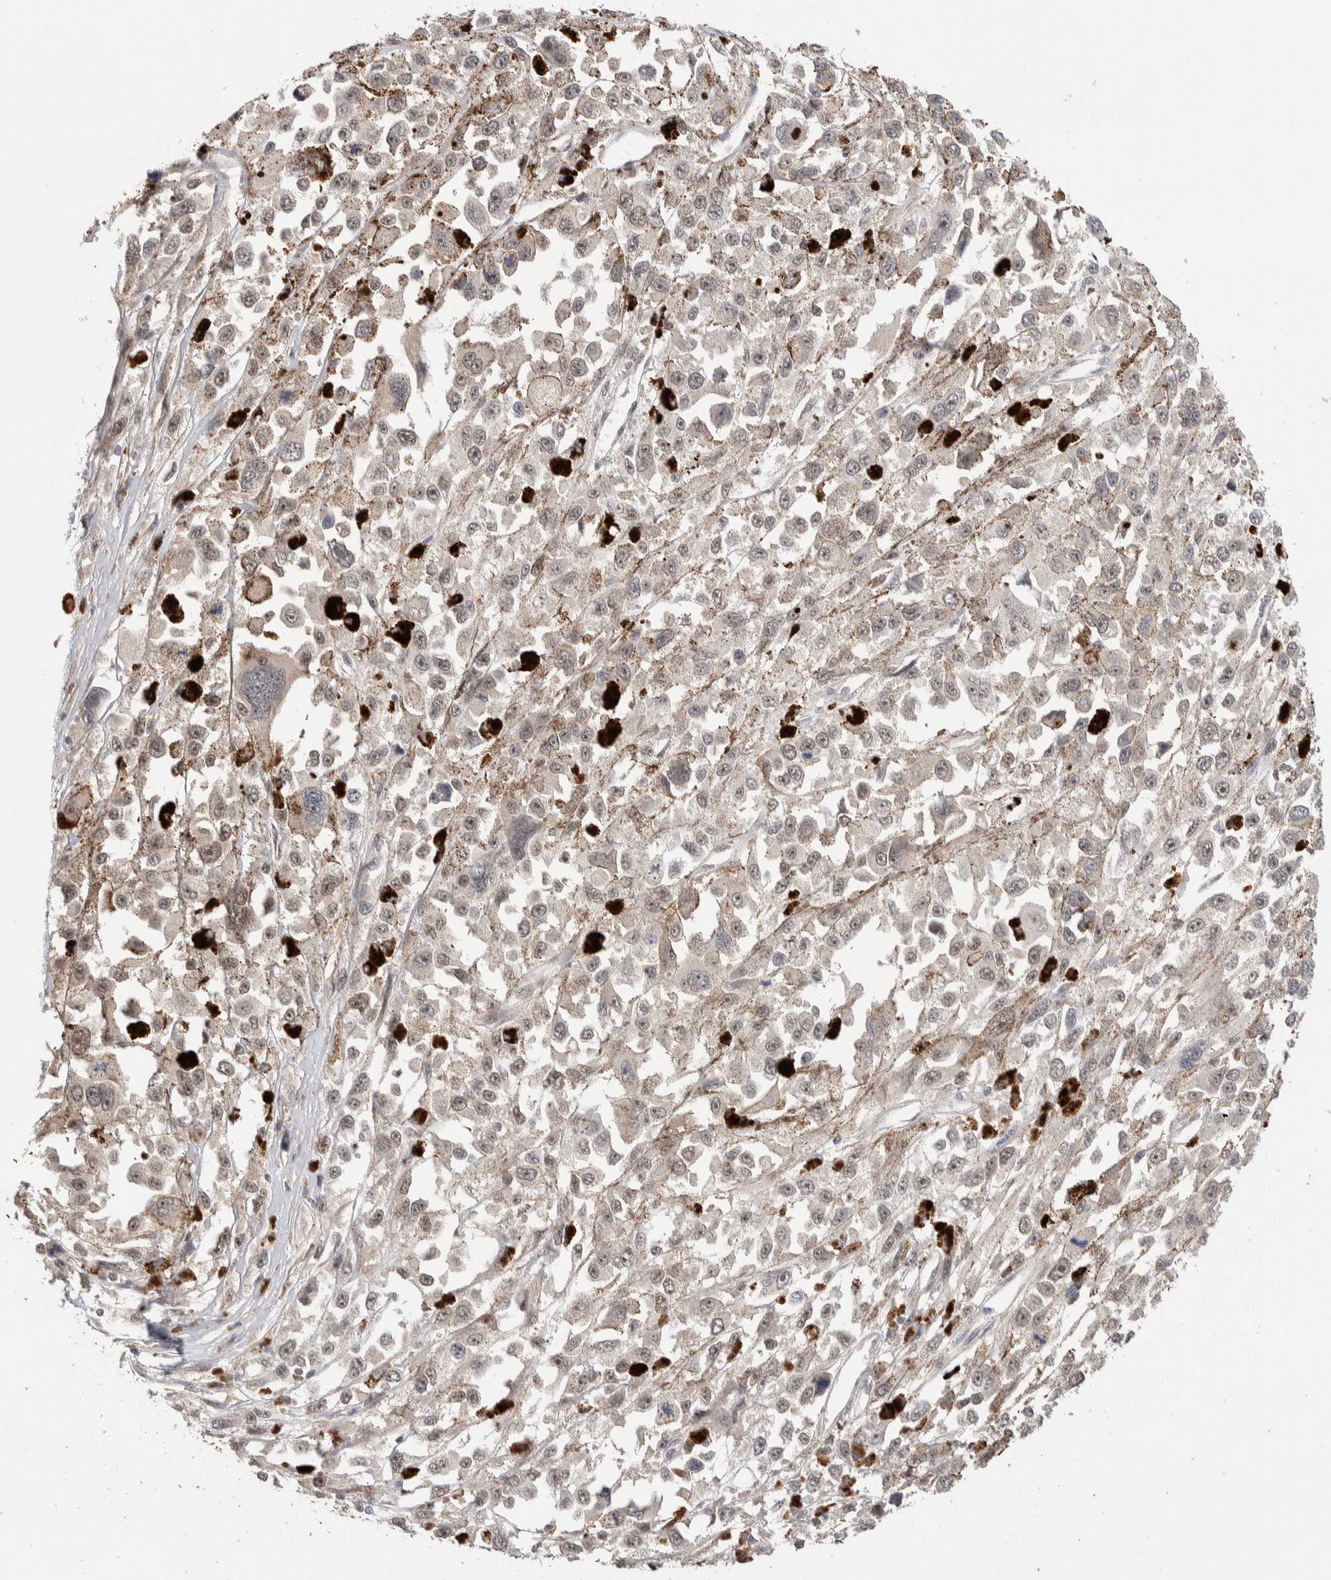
{"staining": {"intensity": "weak", "quantity": "25%-75%", "location": "nuclear"}, "tissue": "melanoma", "cell_type": "Tumor cells", "image_type": "cancer", "snomed": [{"axis": "morphology", "description": "Malignant melanoma, Metastatic site"}, {"axis": "topography", "description": "Lymph node"}], "caption": "This photomicrograph shows immunohistochemistry (IHC) staining of human malignant melanoma (metastatic site), with low weak nuclear positivity in about 25%-75% of tumor cells.", "gene": "PRDM15", "patient": {"sex": "male", "age": 59}}